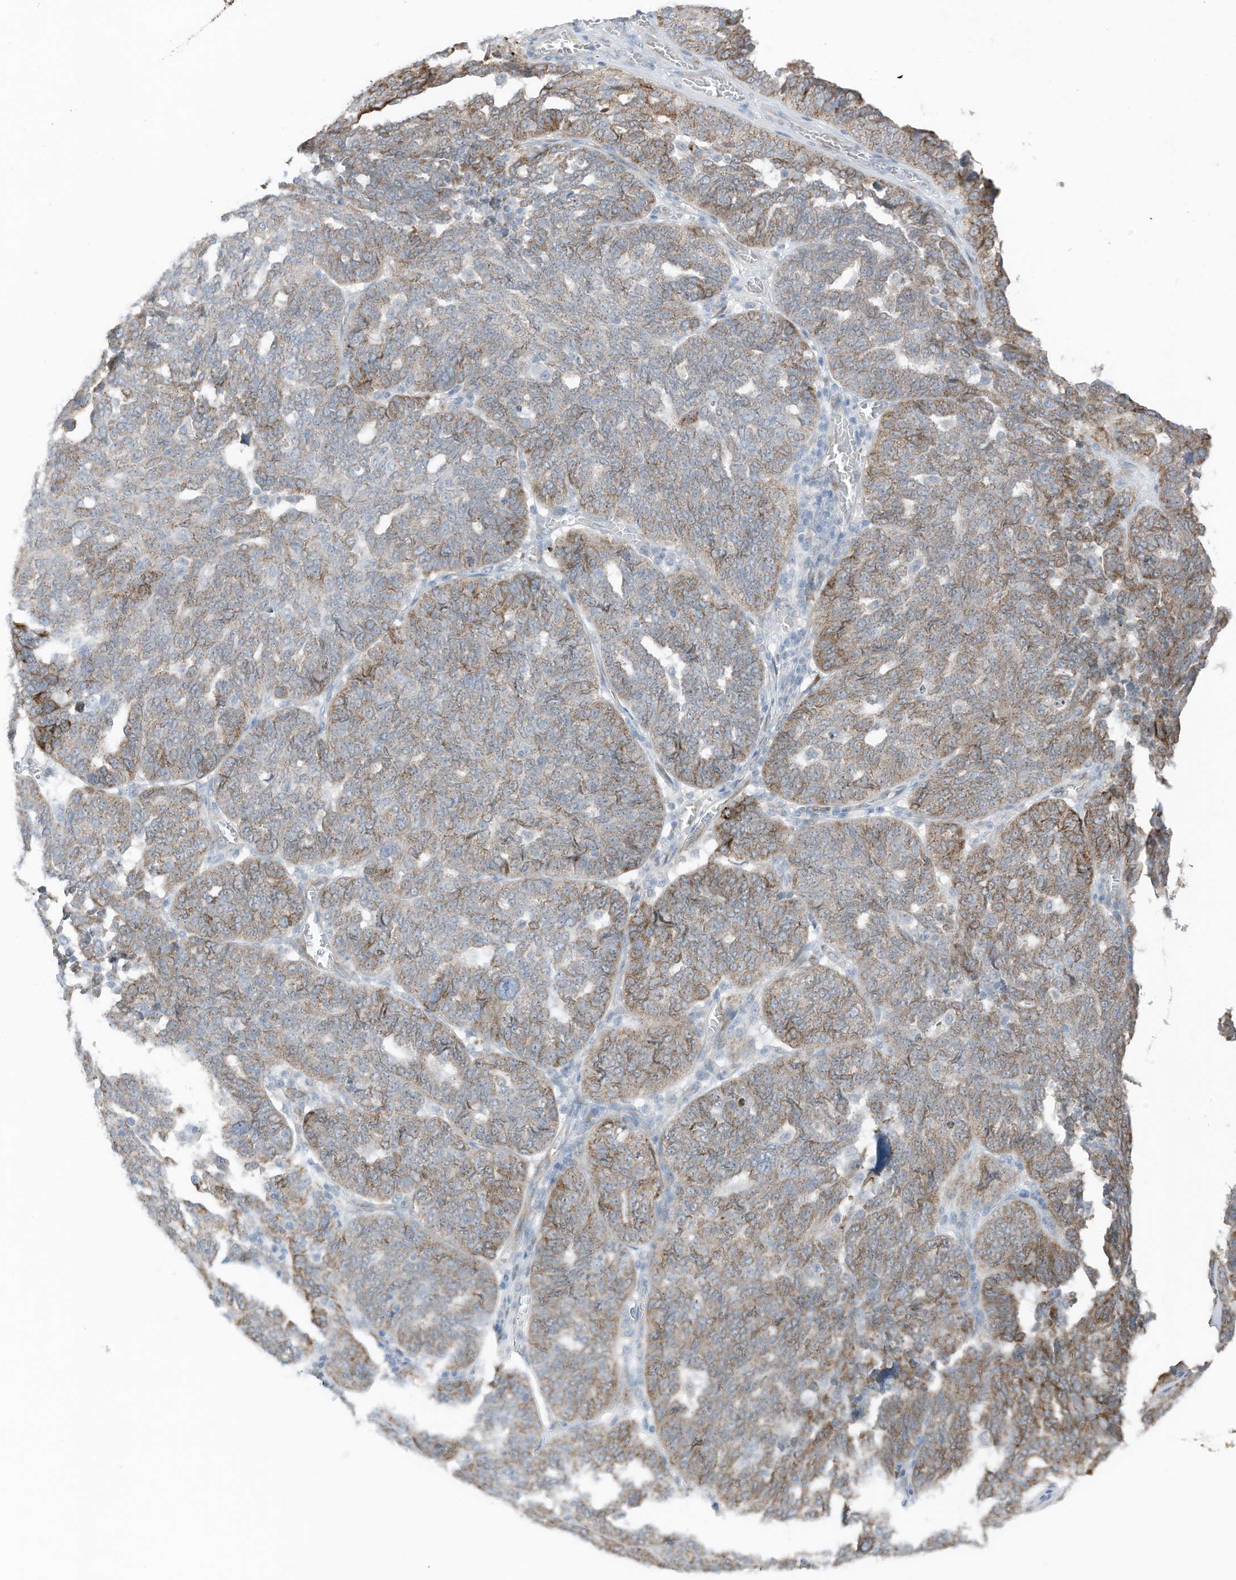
{"staining": {"intensity": "moderate", "quantity": "25%-75%", "location": "cytoplasmic/membranous"}, "tissue": "ovarian cancer", "cell_type": "Tumor cells", "image_type": "cancer", "snomed": [{"axis": "morphology", "description": "Cystadenocarcinoma, serous, NOS"}, {"axis": "topography", "description": "Ovary"}], "caption": "A micrograph of ovarian serous cystadenocarcinoma stained for a protein reveals moderate cytoplasmic/membranous brown staining in tumor cells.", "gene": "ARHGEF33", "patient": {"sex": "female", "age": 59}}